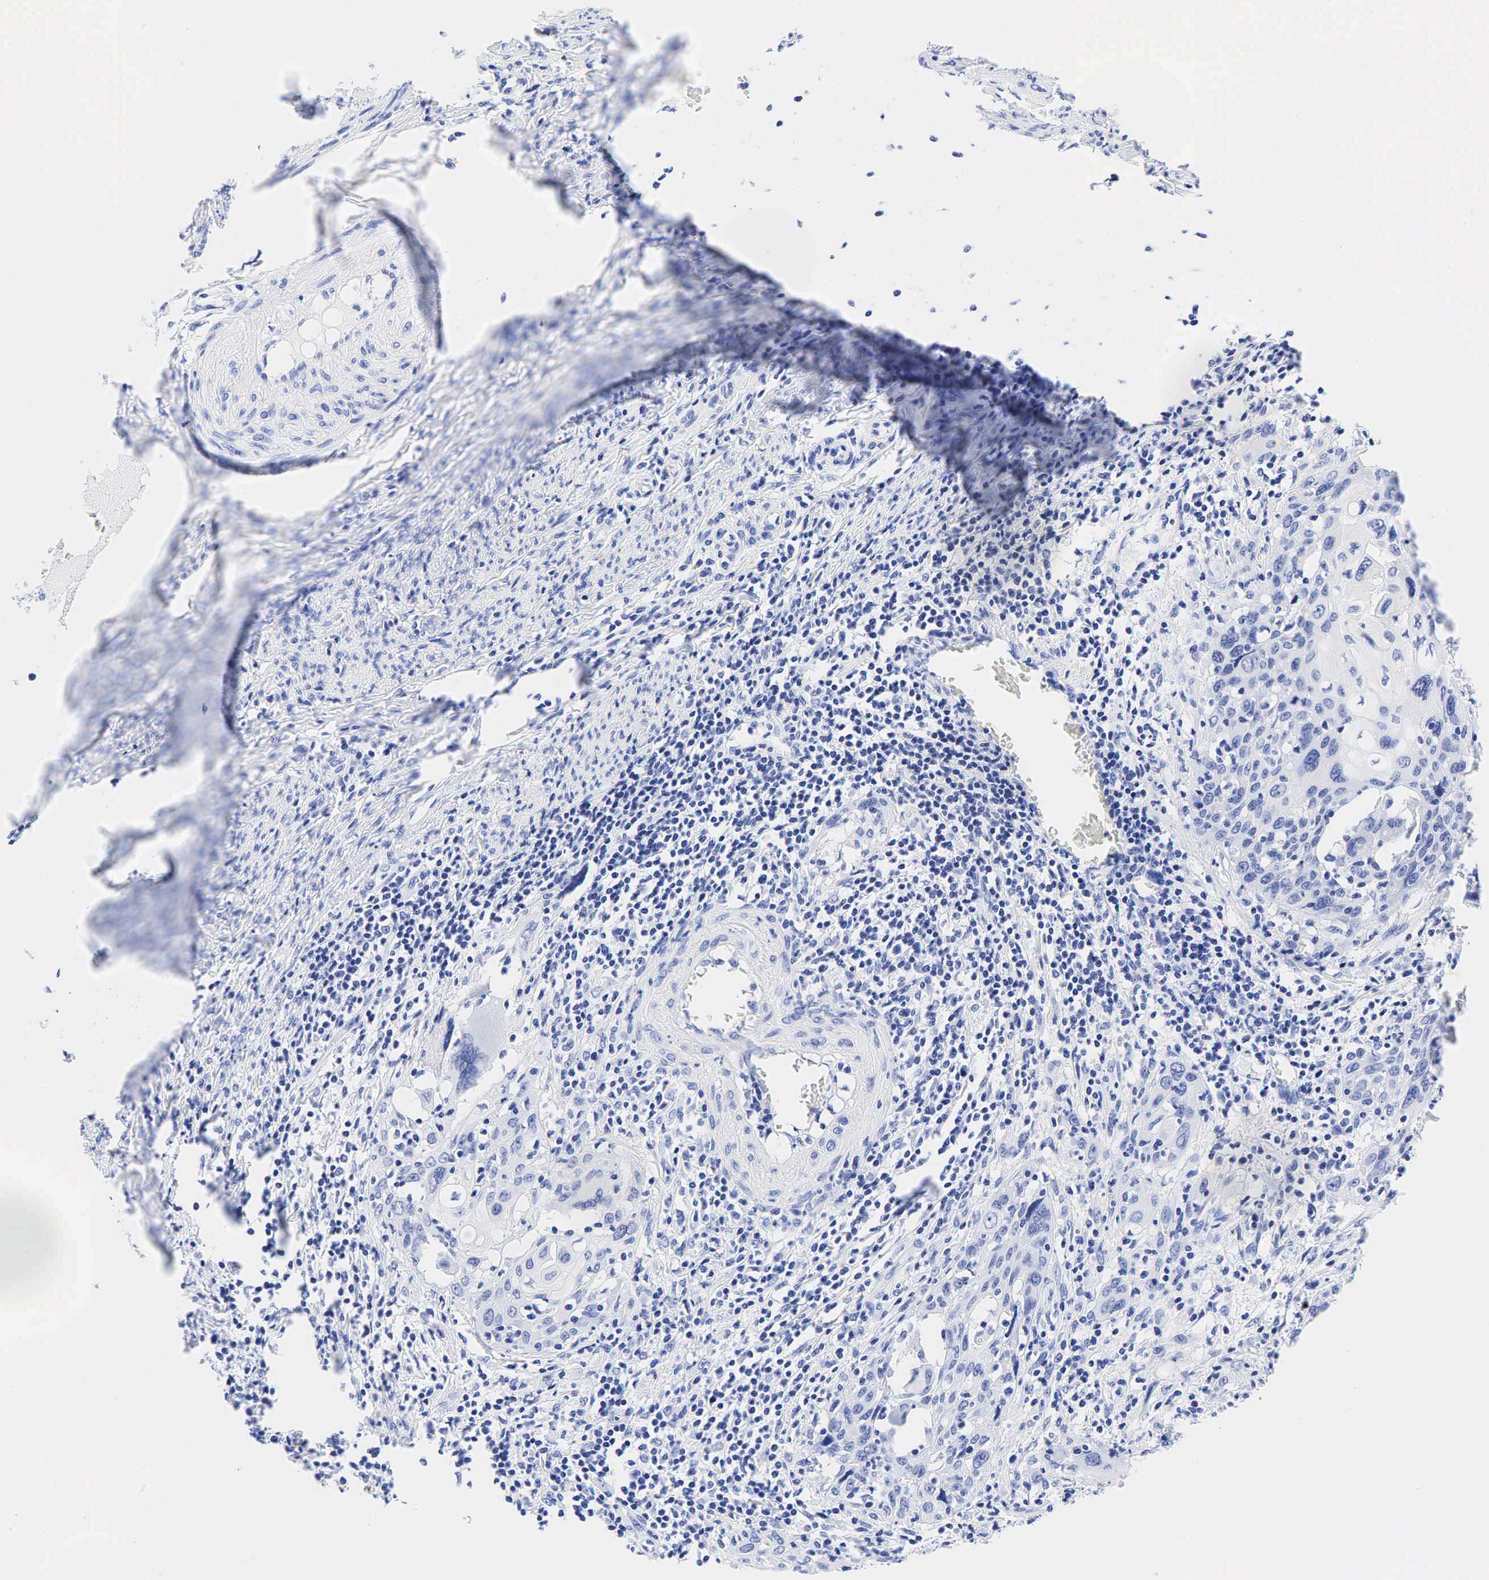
{"staining": {"intensity": "negative", "quantity": "none", "location": "none"}, "tissue": "cervical cancer", "cell_type": "Tumor cells", "image_type": "cancer", "snomed": [{"axis": "morphology", "description": "Squamous cell carcinoma, NOS"}, {"axis": "topography", "description": "Cervix"}], "caption": "Tumor cells show no significant protein expression in cervical cancer. The staining is performed using DAB brown chromogen with nuclei counter-stained in using hematoxylin.", "gene": "CHGA", "patient": {"sex": "female", "age": 54}}